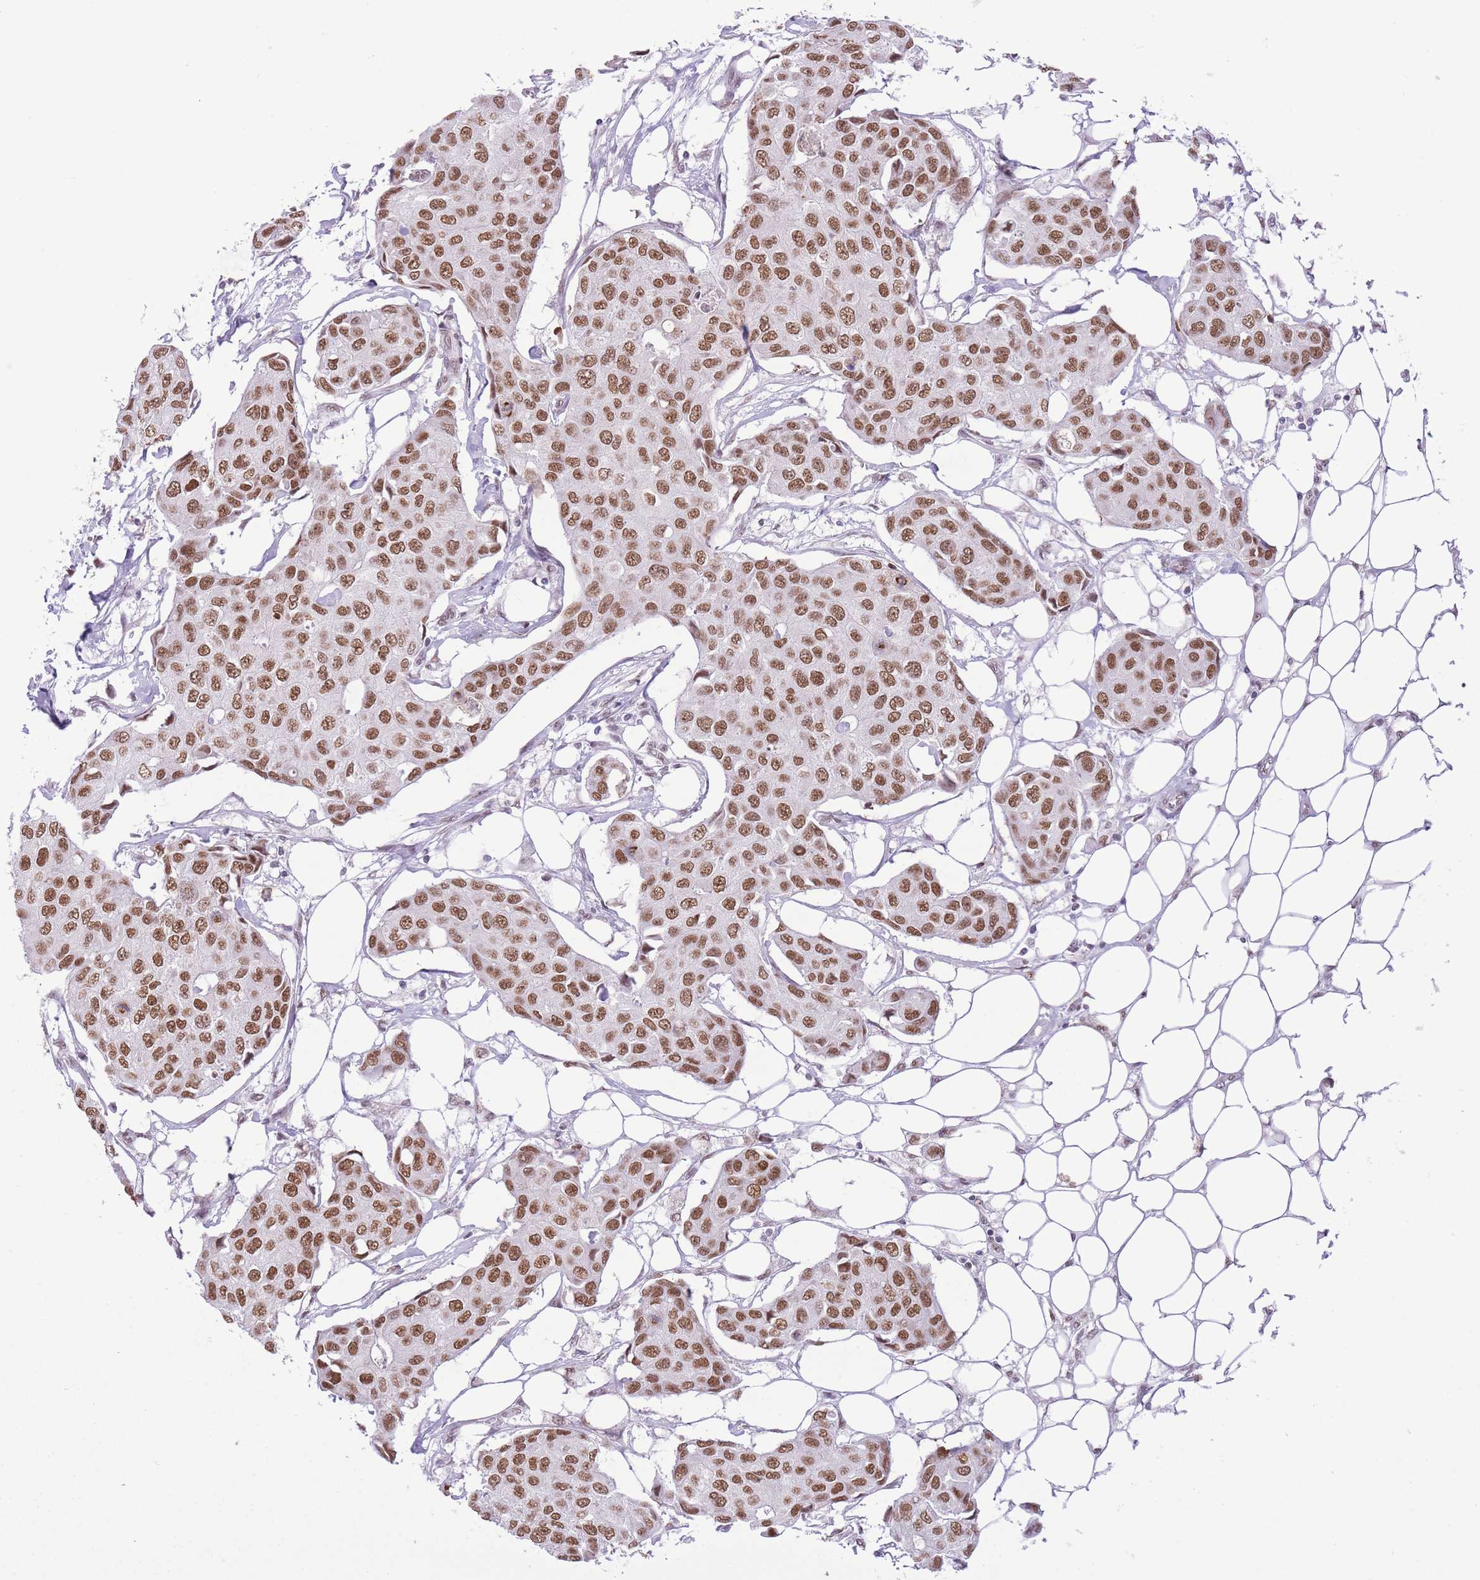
{"staining": {"intensity": "moderate", "quantity": ">75%", "location": "nuclear"}, "tissue": "breast cancer", "cell_type": "Tumor cells", "image_type": "cancer", "snomed": [{"axis": "morphology", "description": "Duct carcinoma"}, {"axis": "topography", "description": "Breast"}, {"axis": "topography", "description": "Lymph node"}], "caption": "Immunohistochemical staining of intraductal carcinoma (breast) displays medium levels of moderate nuclear protein expression in approximately >75% of tumor cells.", "gene": "ZBED5", "patient": {"sex": "female", "age": 80}}